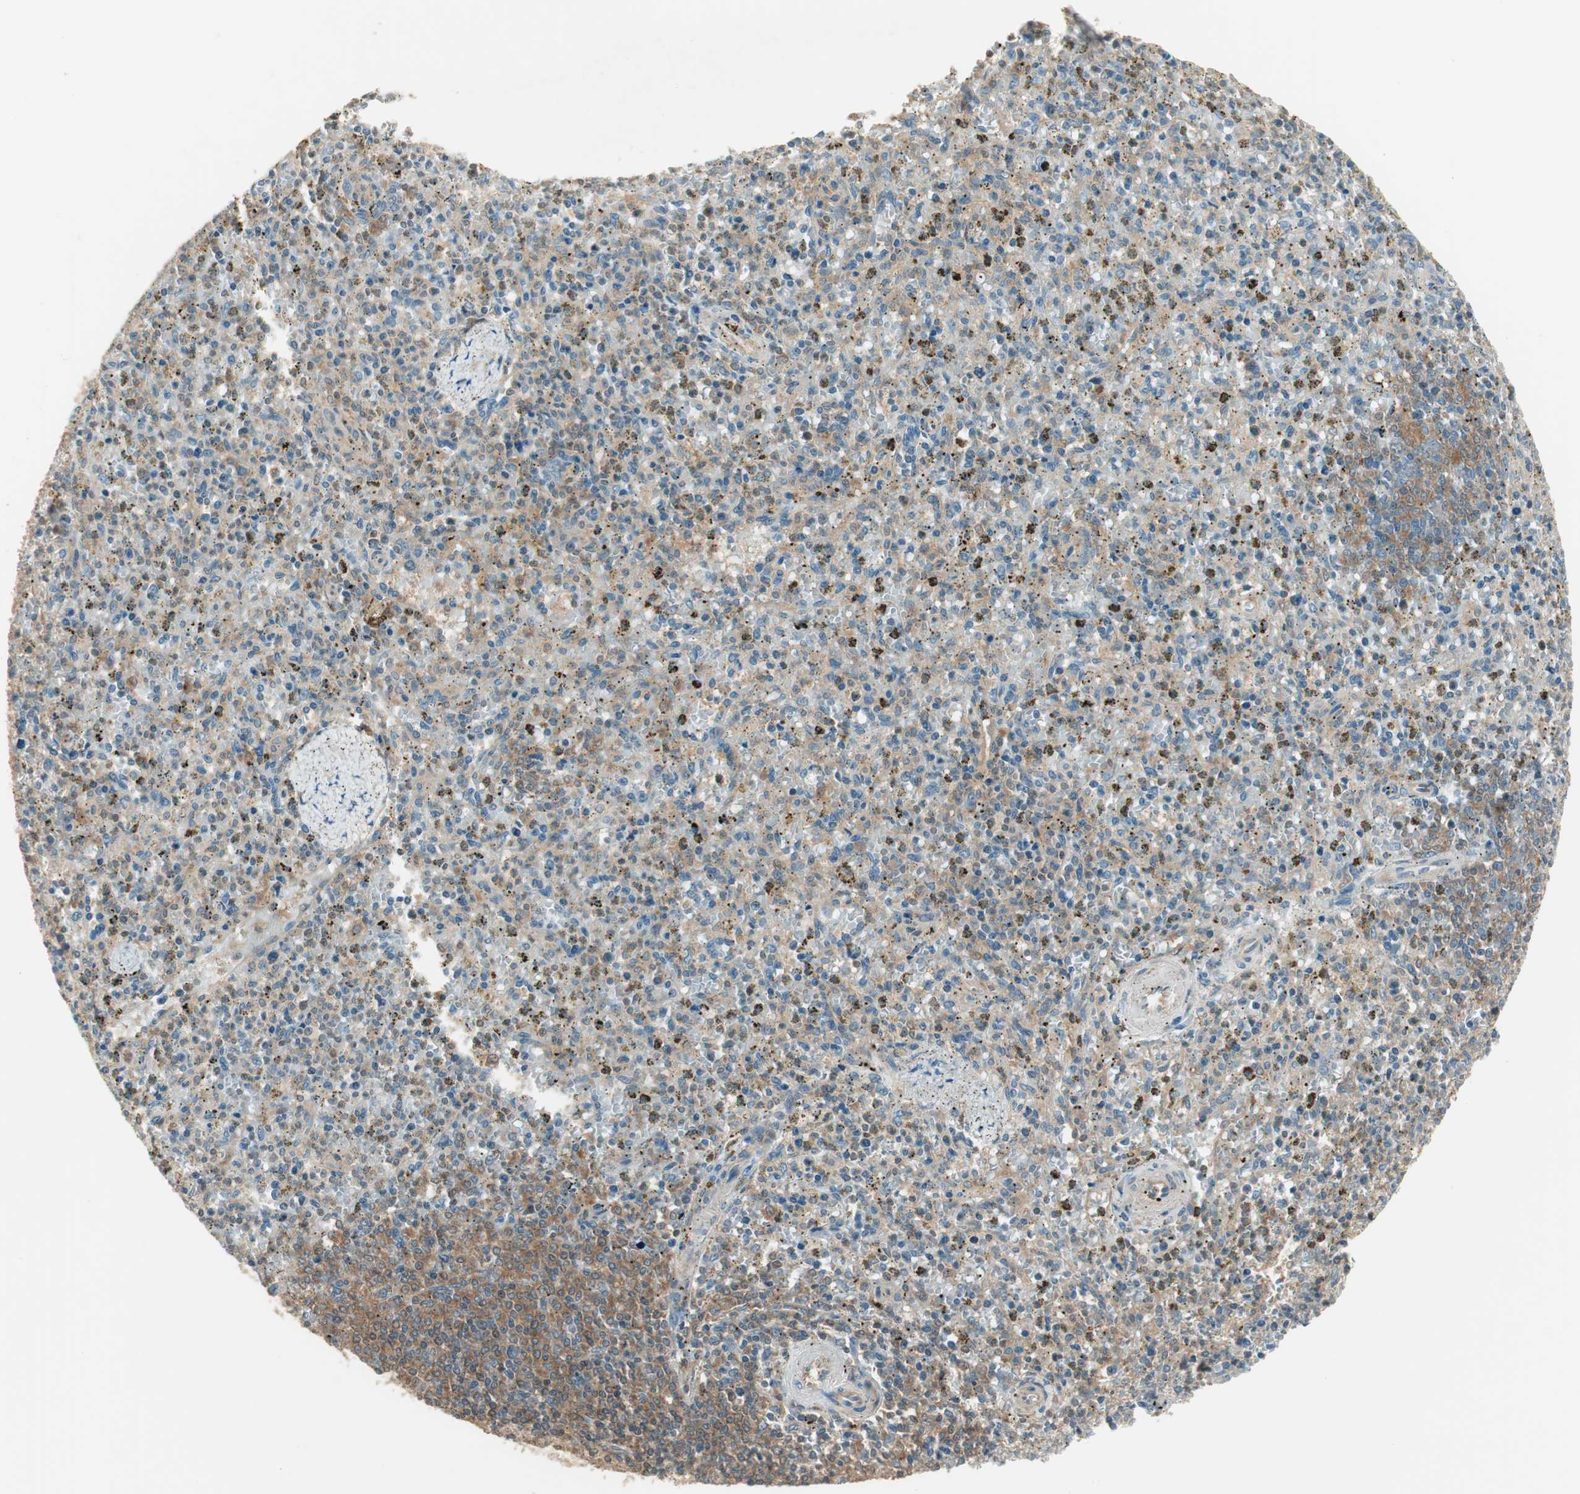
{"staining": {"intensity": "negative", "quantity": "none", "location": "none"}, "tissue": "spleen", "cell_type": "Cells in red pulp", "image_type": "normal", "snomed": [{"axis": "morphology", "description": "Normal tissue, NOS"}, {"axis": "topography", "description": "Spleen"}], "caption": "High power microscopy photomicrograph of an immunohistochemistry (IHC) photomicrograph of normal spleen, revealing no significant positivity in cells in red pulp.", "gene": "PFDN5", "patient": {"sex": "male", "age": 72}}